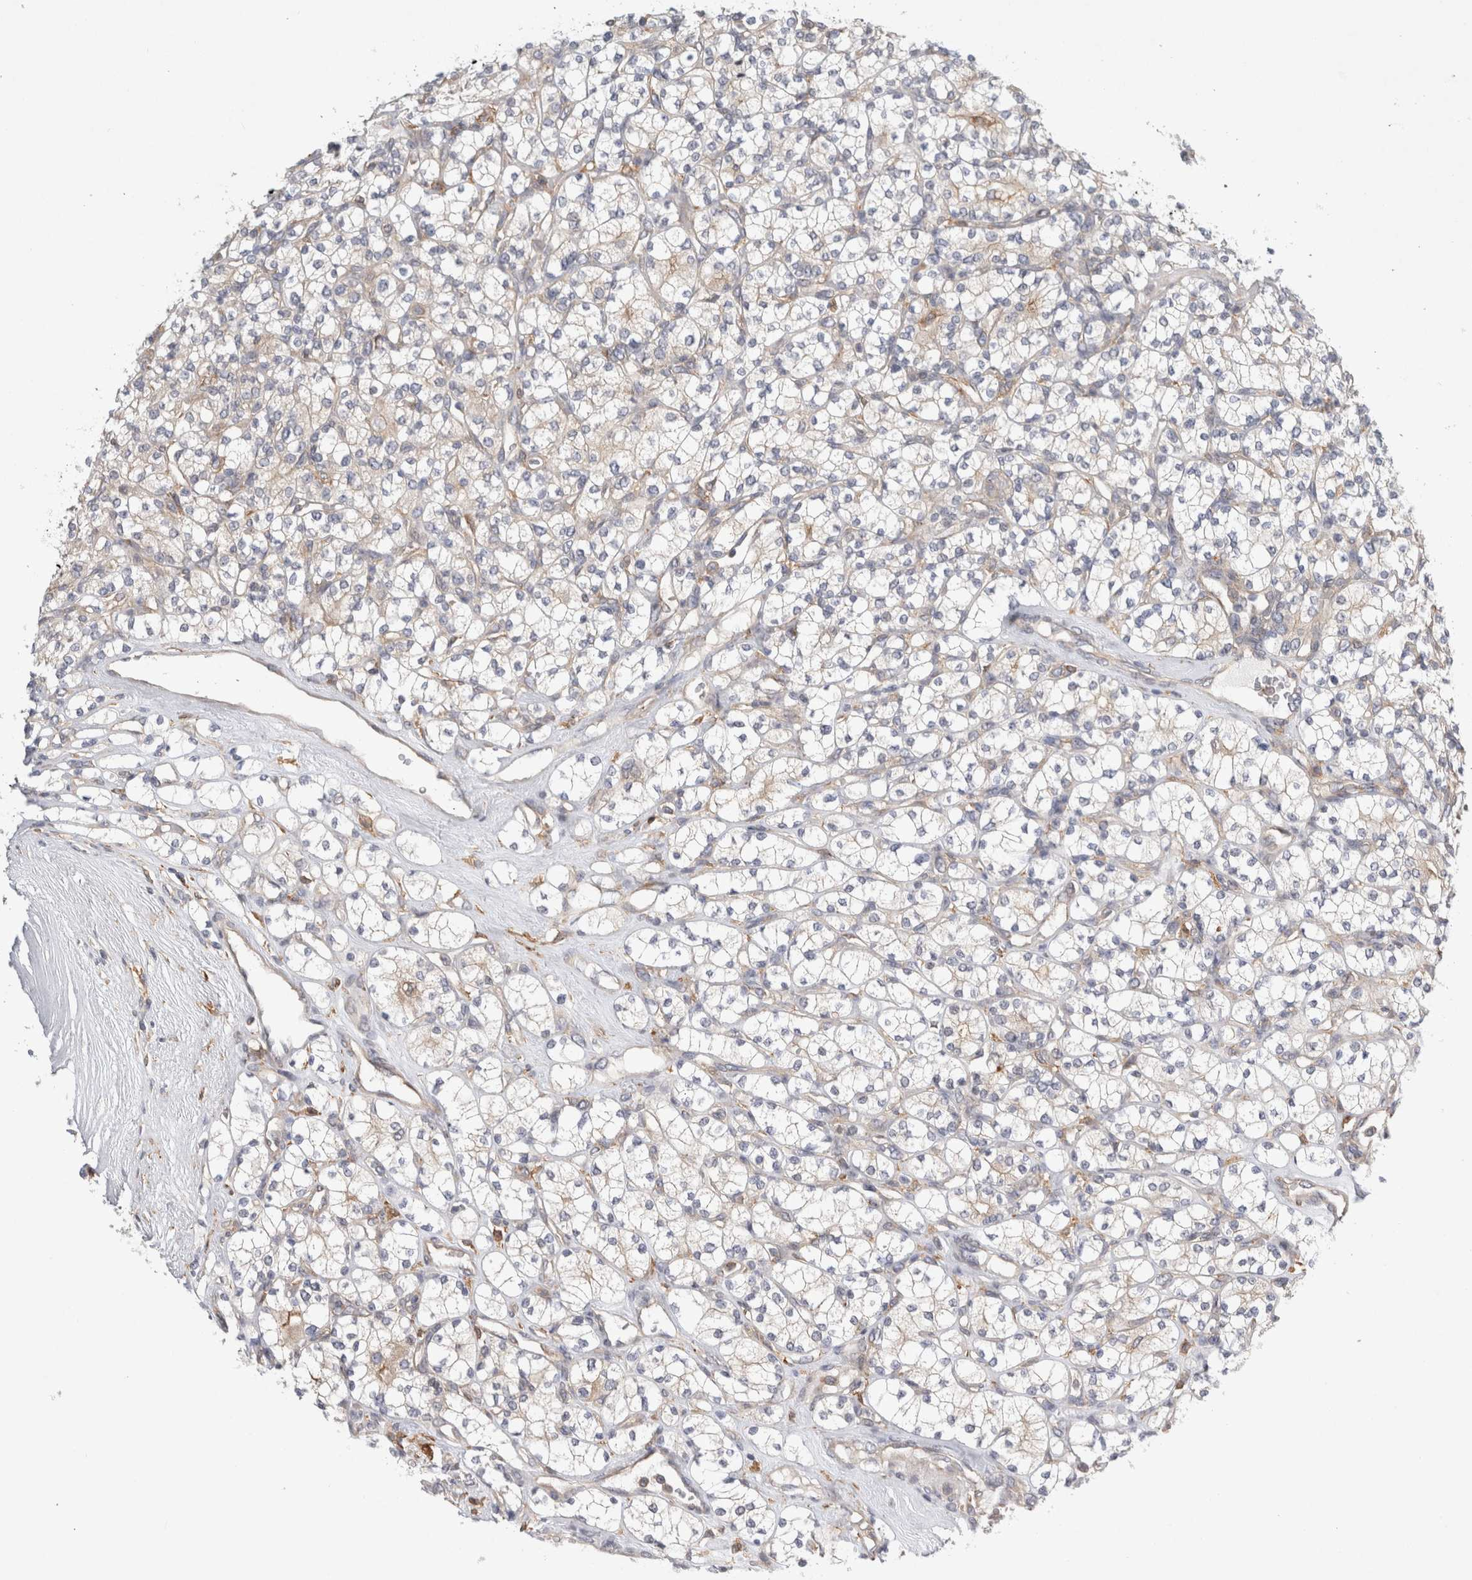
{"staining": {"intensity": "negative", "quantity": "none", "location": "none"}, "tissue": "renal cancer", "cell_type": "Tumor cells", "image_type": "cancer", "snomed": [{"axis": "morphology", "description": "Adenocarcinoma, NOS"}, {"axis": "topography", "description": "Kidney"}], "caption": "There is no significant positivity in tumor cells of renal adenocarcinoma.", "gene": "CDCA7L", "patient": {"sex": "male", "age": 77}}